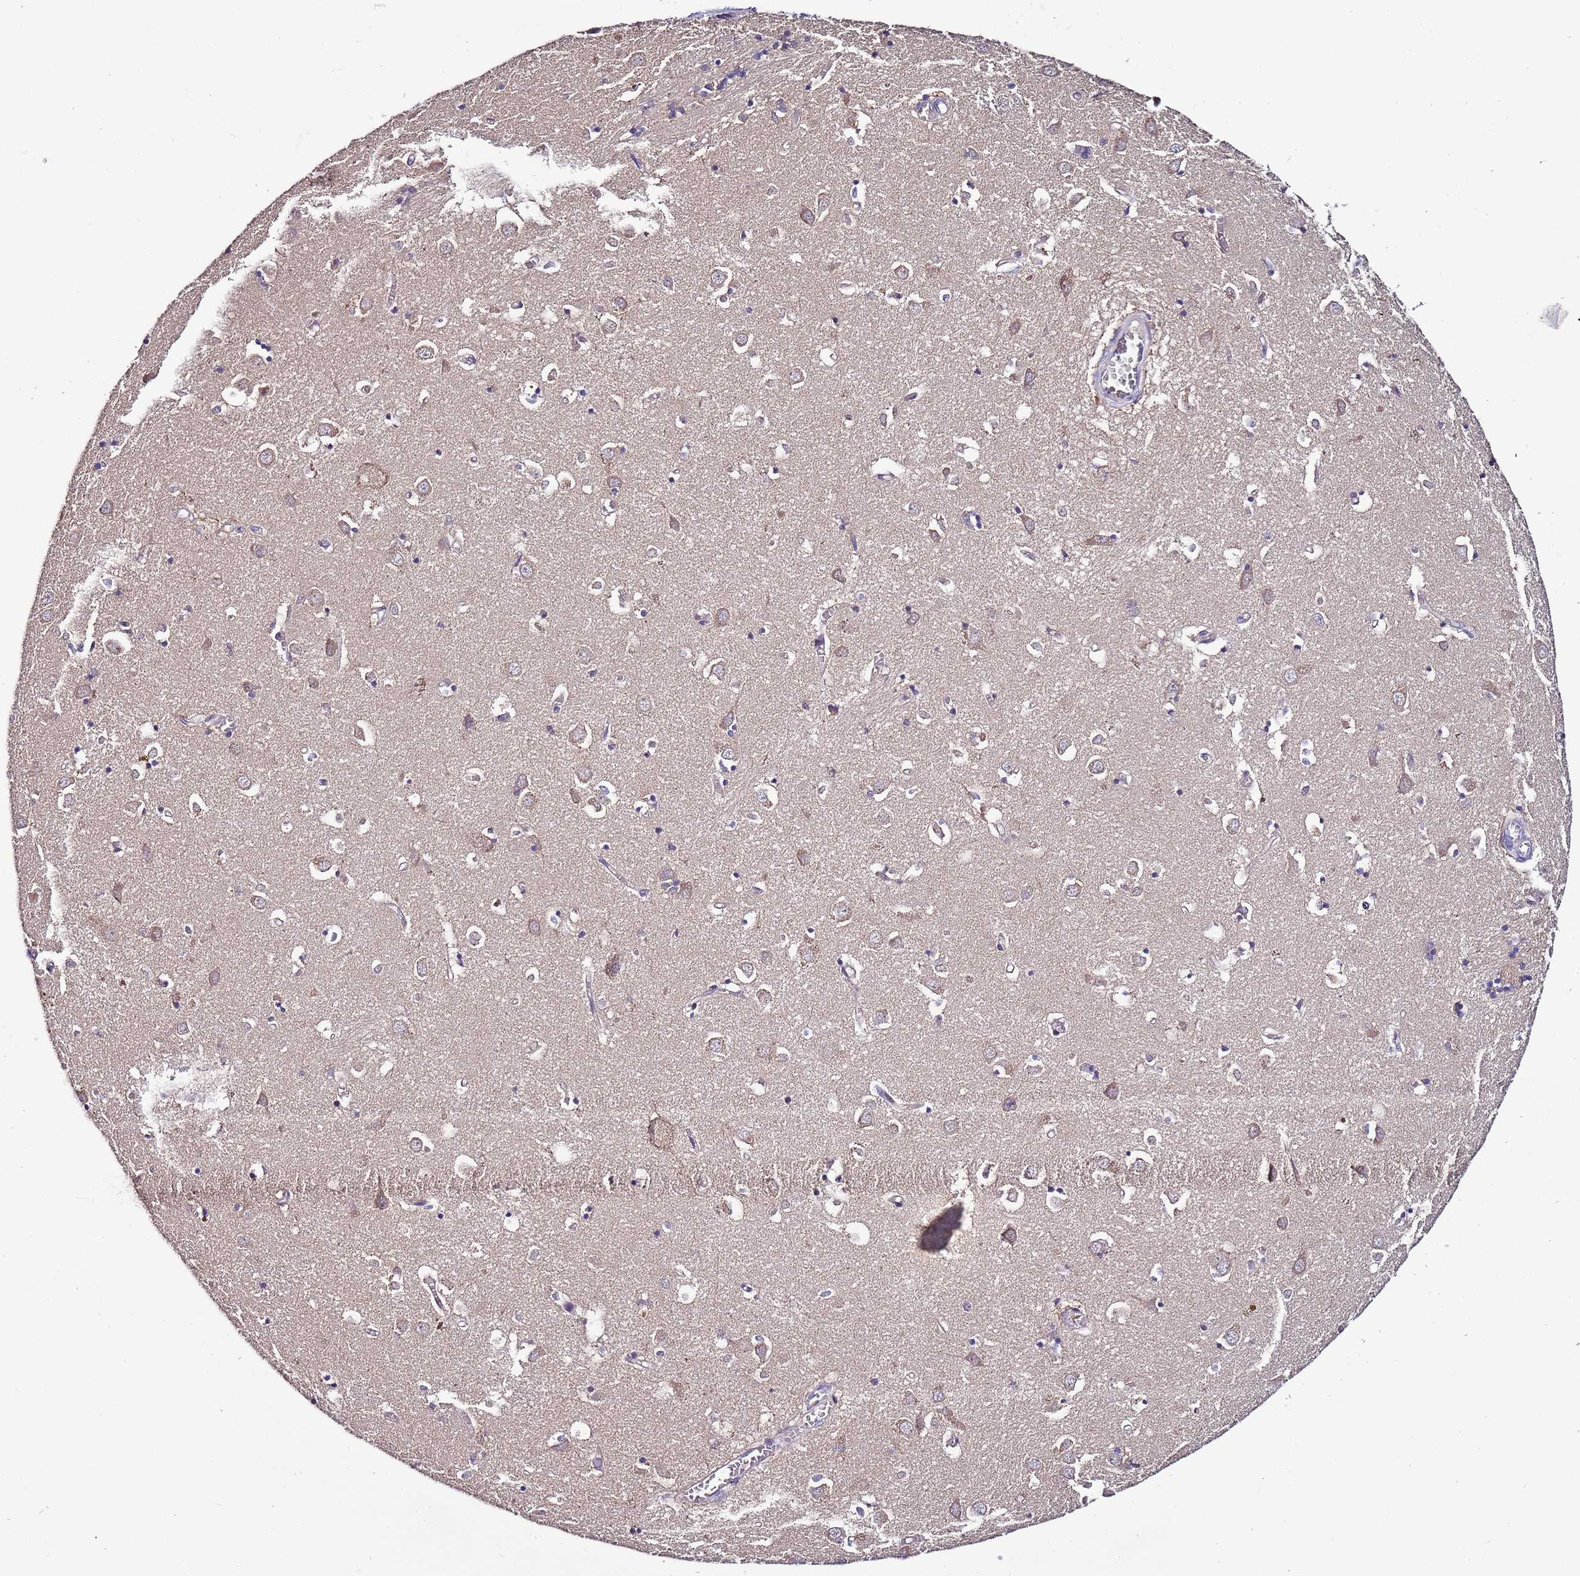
{"staining": {"intensity": "negative", "quantity": "none", "location": "none"}, "tissue": "caudate", "cell_type": "Glial cells", "image_type": "normal", "snomed": [{"axis": "morphology", "description": "Normal tissue, NOS"}, {"axis": "topography", "description": "Lateral ventricle wall"}], "caption": "Micrograph shows no significant protein staining in glial cells of normal caudate. Brightfield microscopy of IHC stained with DAB (3,3'-diaminobenzidine) (brown) and hematoxylin (blue), captured at high magnification.", "gene": "IGIP", "patient": {"sex": "male", "age": 70}}